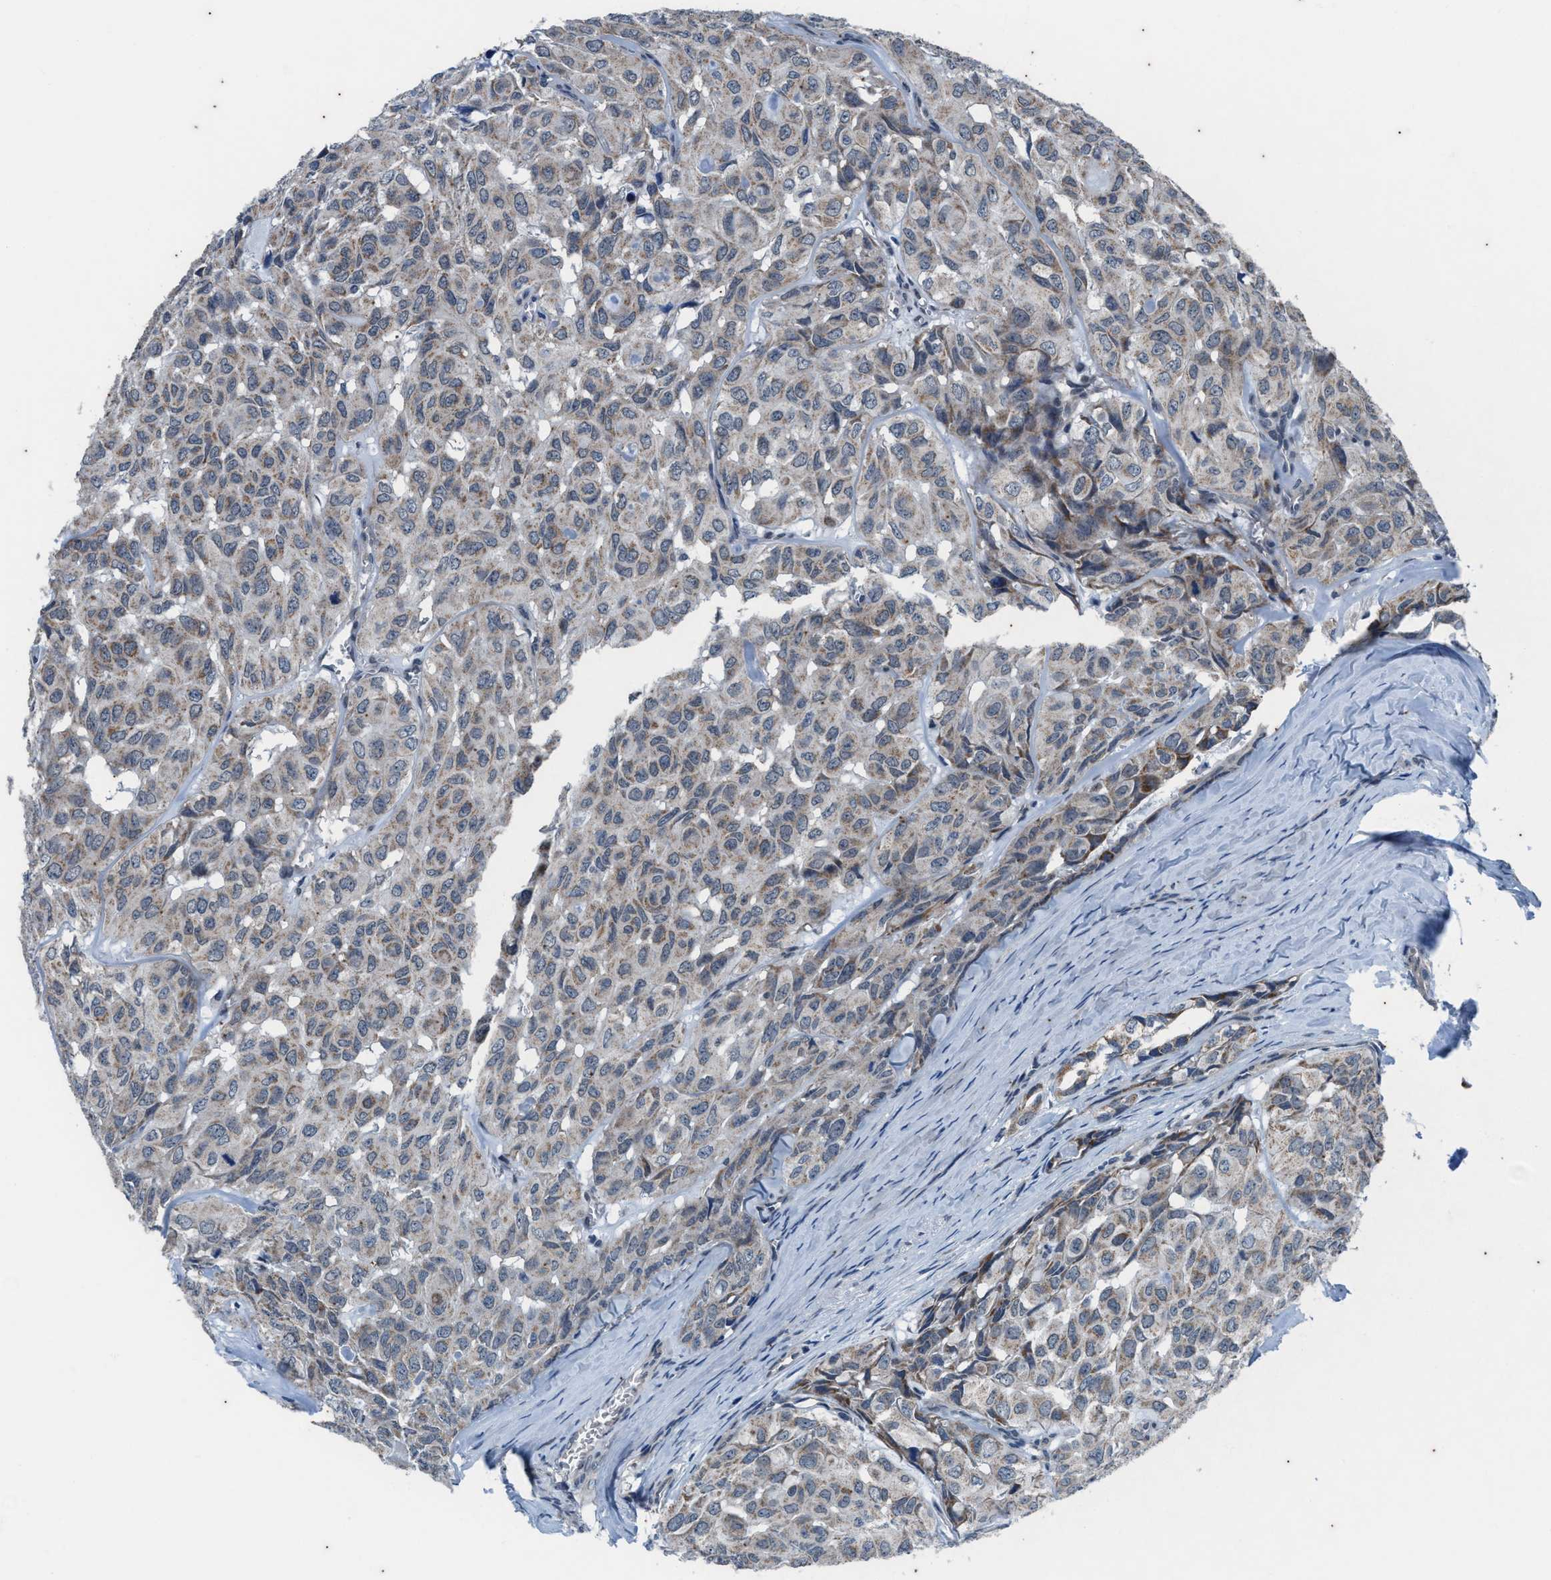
{"staining": {"intensity": "moderate", "quantity": "25%-75%", "location": "cytoplasmic/membranous"}, "tissue": "head and neck cancer", "cell_type": "Tumor cells", "image_type": "cancer", "snomed": [{"axis": "morphology", "description": "Adenocarcinoma, NOS"}, {"axis": "topography", "description": "Salivary gland, NOS"}, {"axis": "topography", "description": "Head-Neck"}], "caption": "A histopathology image of head and neck cancer stained for a protein demonstrates moderate cytoplasmic/membranous brown staining in tumor cells. Nuclei are stained in blue.", "gene": "KIF24", "patient": {"sex": "female", "age": 76}}